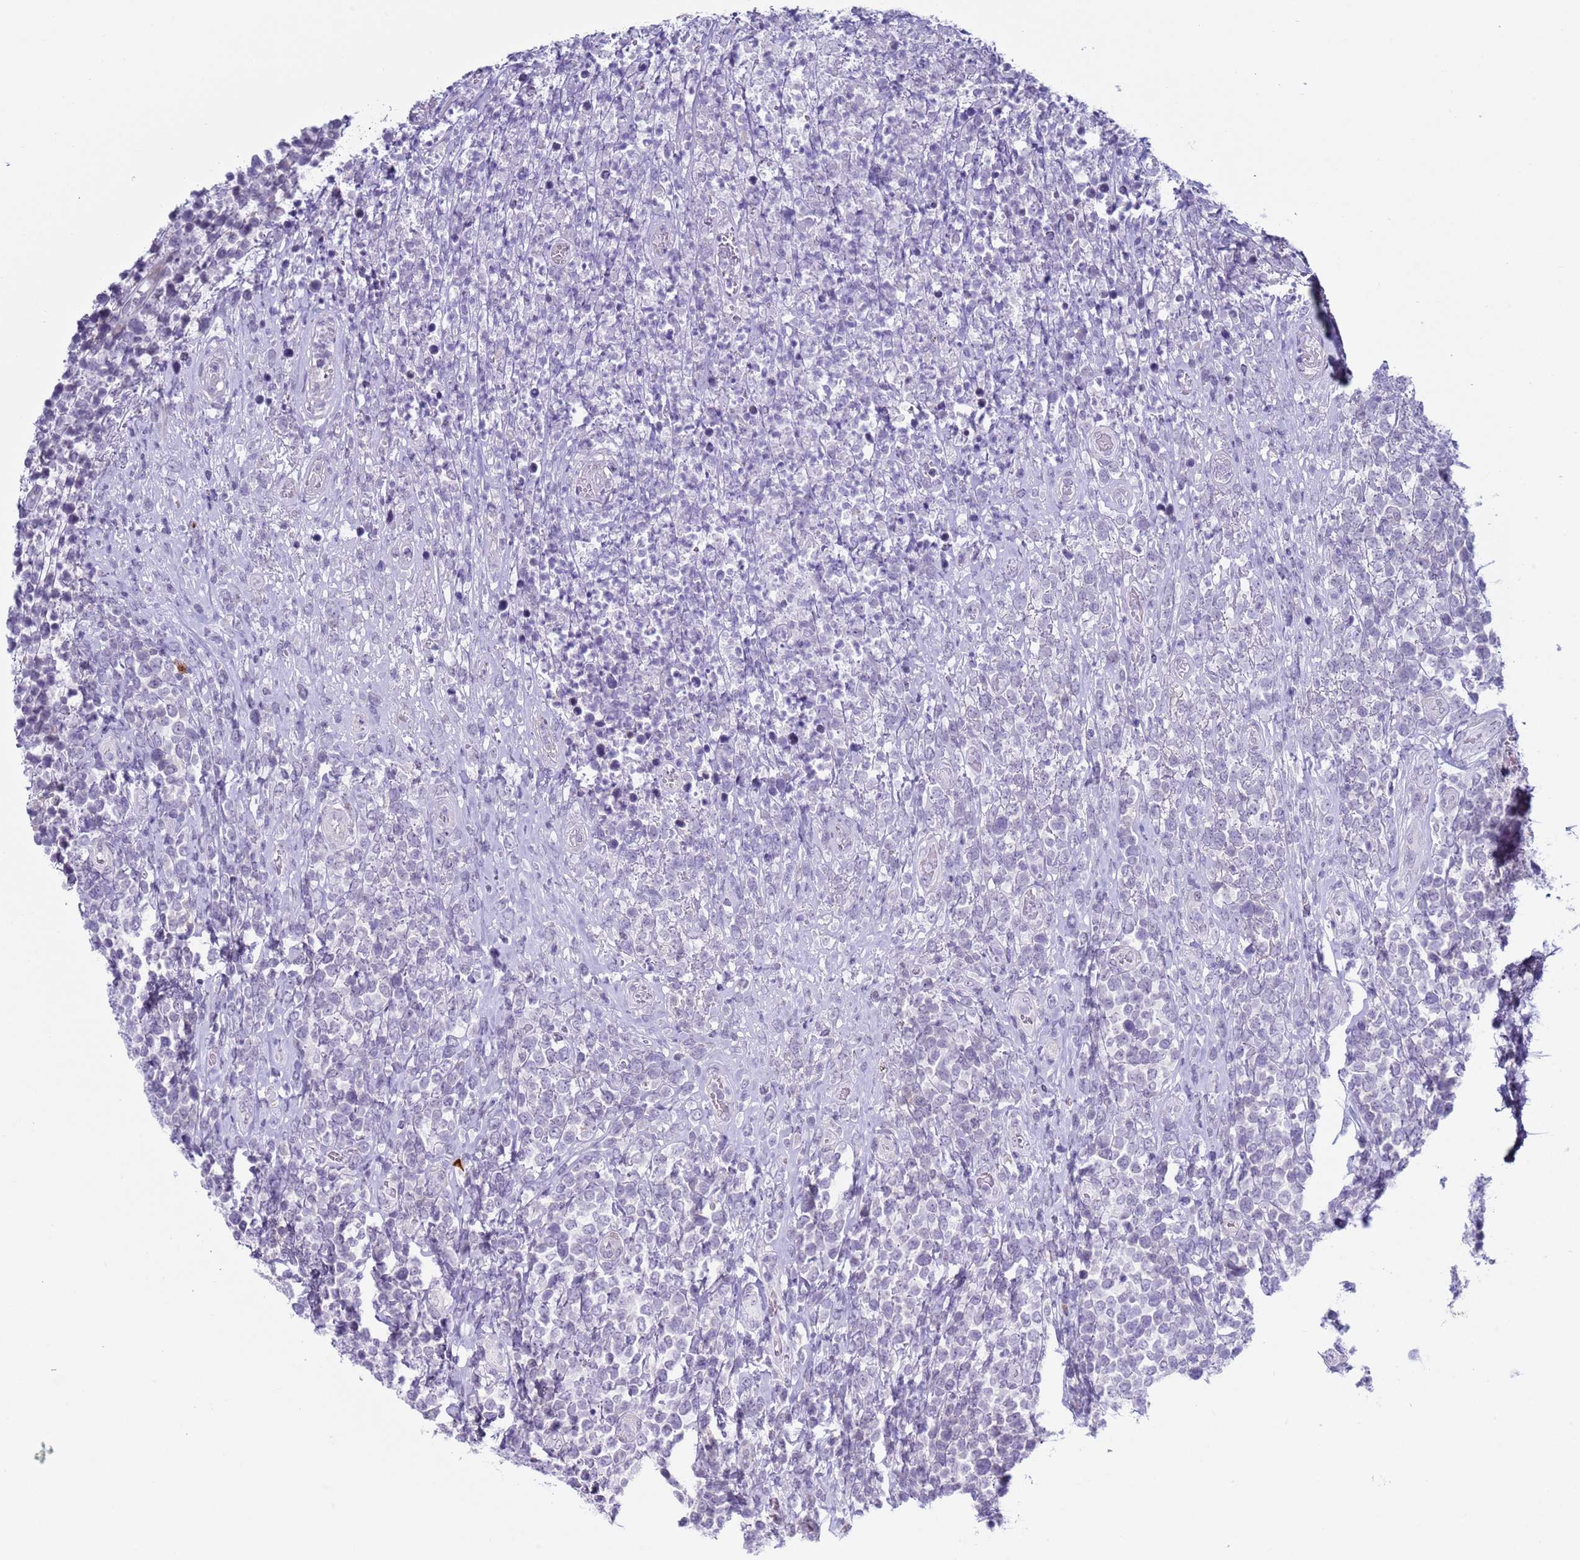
{"staining": {"intensity": "negative", "quantity": "none", "location": "none"}, "tissue": "lymphoma", "cell_type": "Tumor cells", "image_type": "cancer", "snomed": [{"axis": "morphology", "description": "Malignant lymphoma, non-Hodgkin's type, High grade"}, {"axis": "topography", "description": "Soft tissue"}], "caption": "High magnification brightfield microscopy of lymphoma stained with DAB (brown) and counterstained with hematoxylin (blue): tumor cells show no significant positivity.", "gene": "NPAP1", "patient": {"sex": "female", "age": 56}}